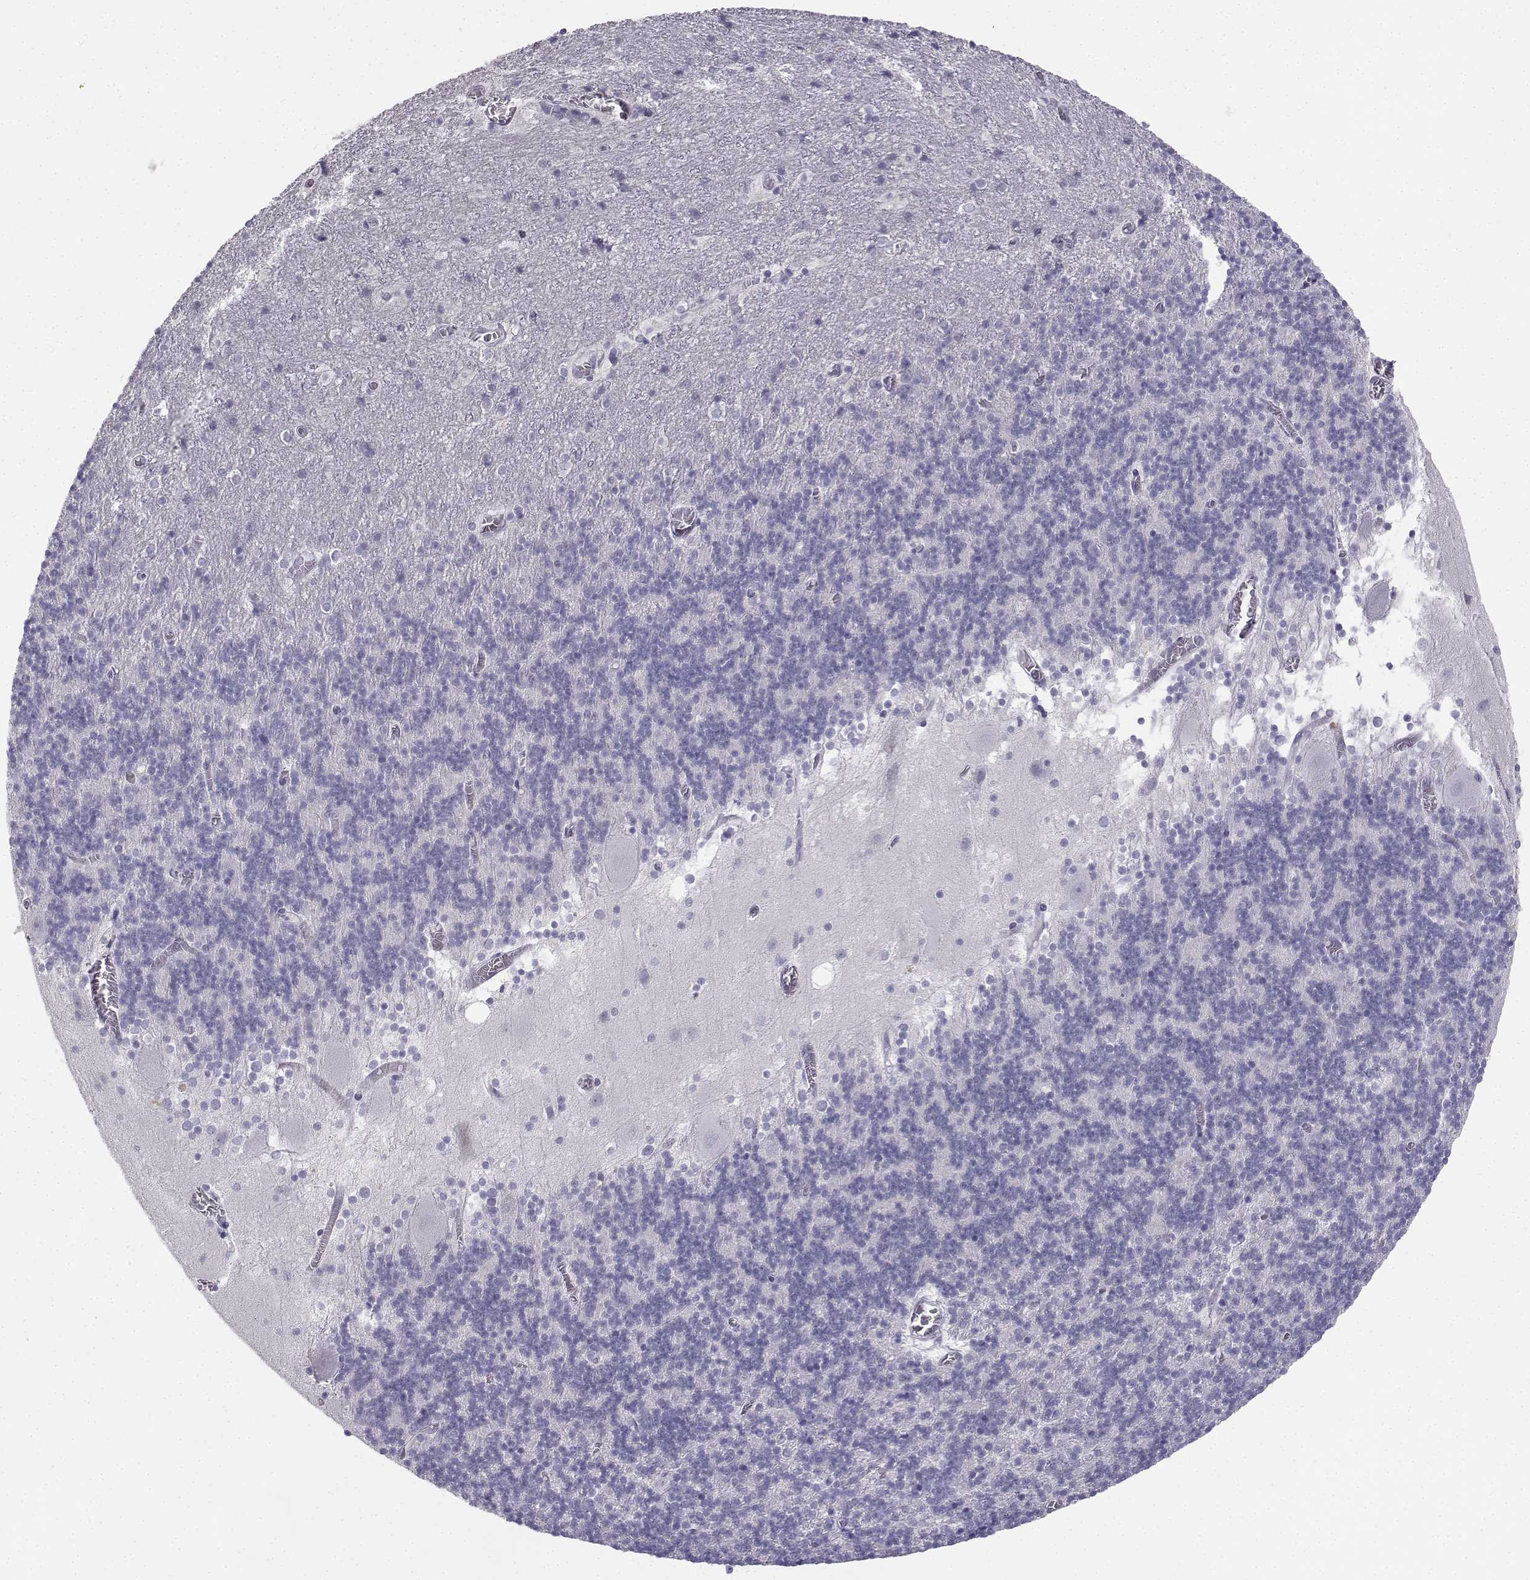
{"staining": {"intensity": "negative", "quantity": "none", "location": "none"}, "tissue": "cerebellum", "cell_type": "Cells in granular layer", "image_type": "normal", "snomed": [{"axis": "morphology", "description": "Normal tissue, NOS"}, {"axis": "topography", "description": "Cerebellum"}], "caption": "Immunohistochemistry micrograph of unremarkable cerebellum: cerebellum stained with DAB exhibits no significant protein expression in cells in granular layer.", "gene": "SYCE1", "patient": {"sex": "male", "age": 70}}